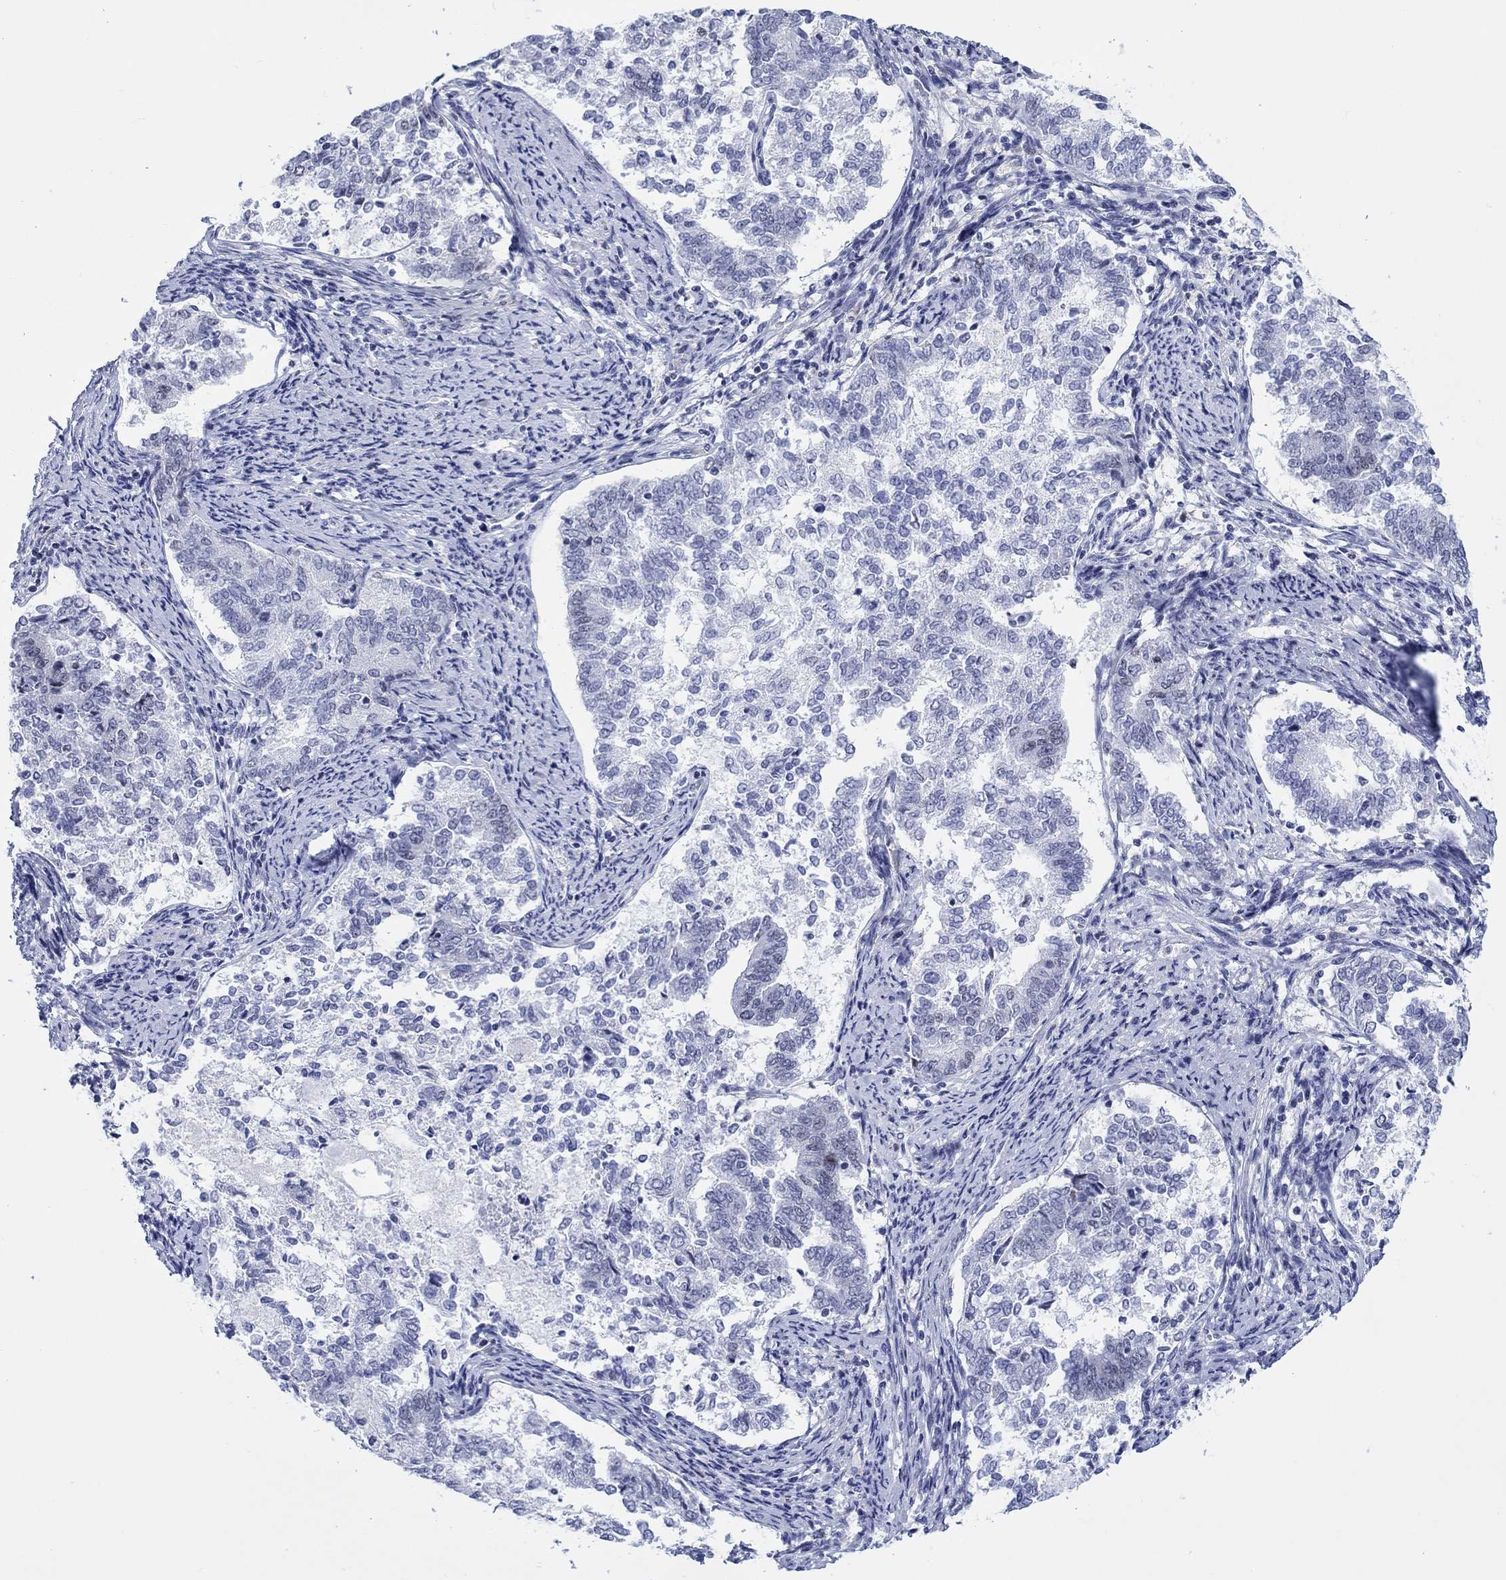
{"staining": {"intensity": "weak", "quantity": "<25%", "location": "nuclear"}, "tissue": "endometrial cancer", "cell_type": "Tumor cells", "image_type": "cancer", "snomed": [{"axis": "morphology", "description": "Adenocarcinoma, NOS"}, {"axis": "topography", "description": "Endometrium"}], "caption": "This is an immunohistochemistry (IHC) image of human endometrial adenocarcinoma. There is no expression in tumor cells.", "gene": "CDCA2", "patient": {"sex": "female", "age": 65}}